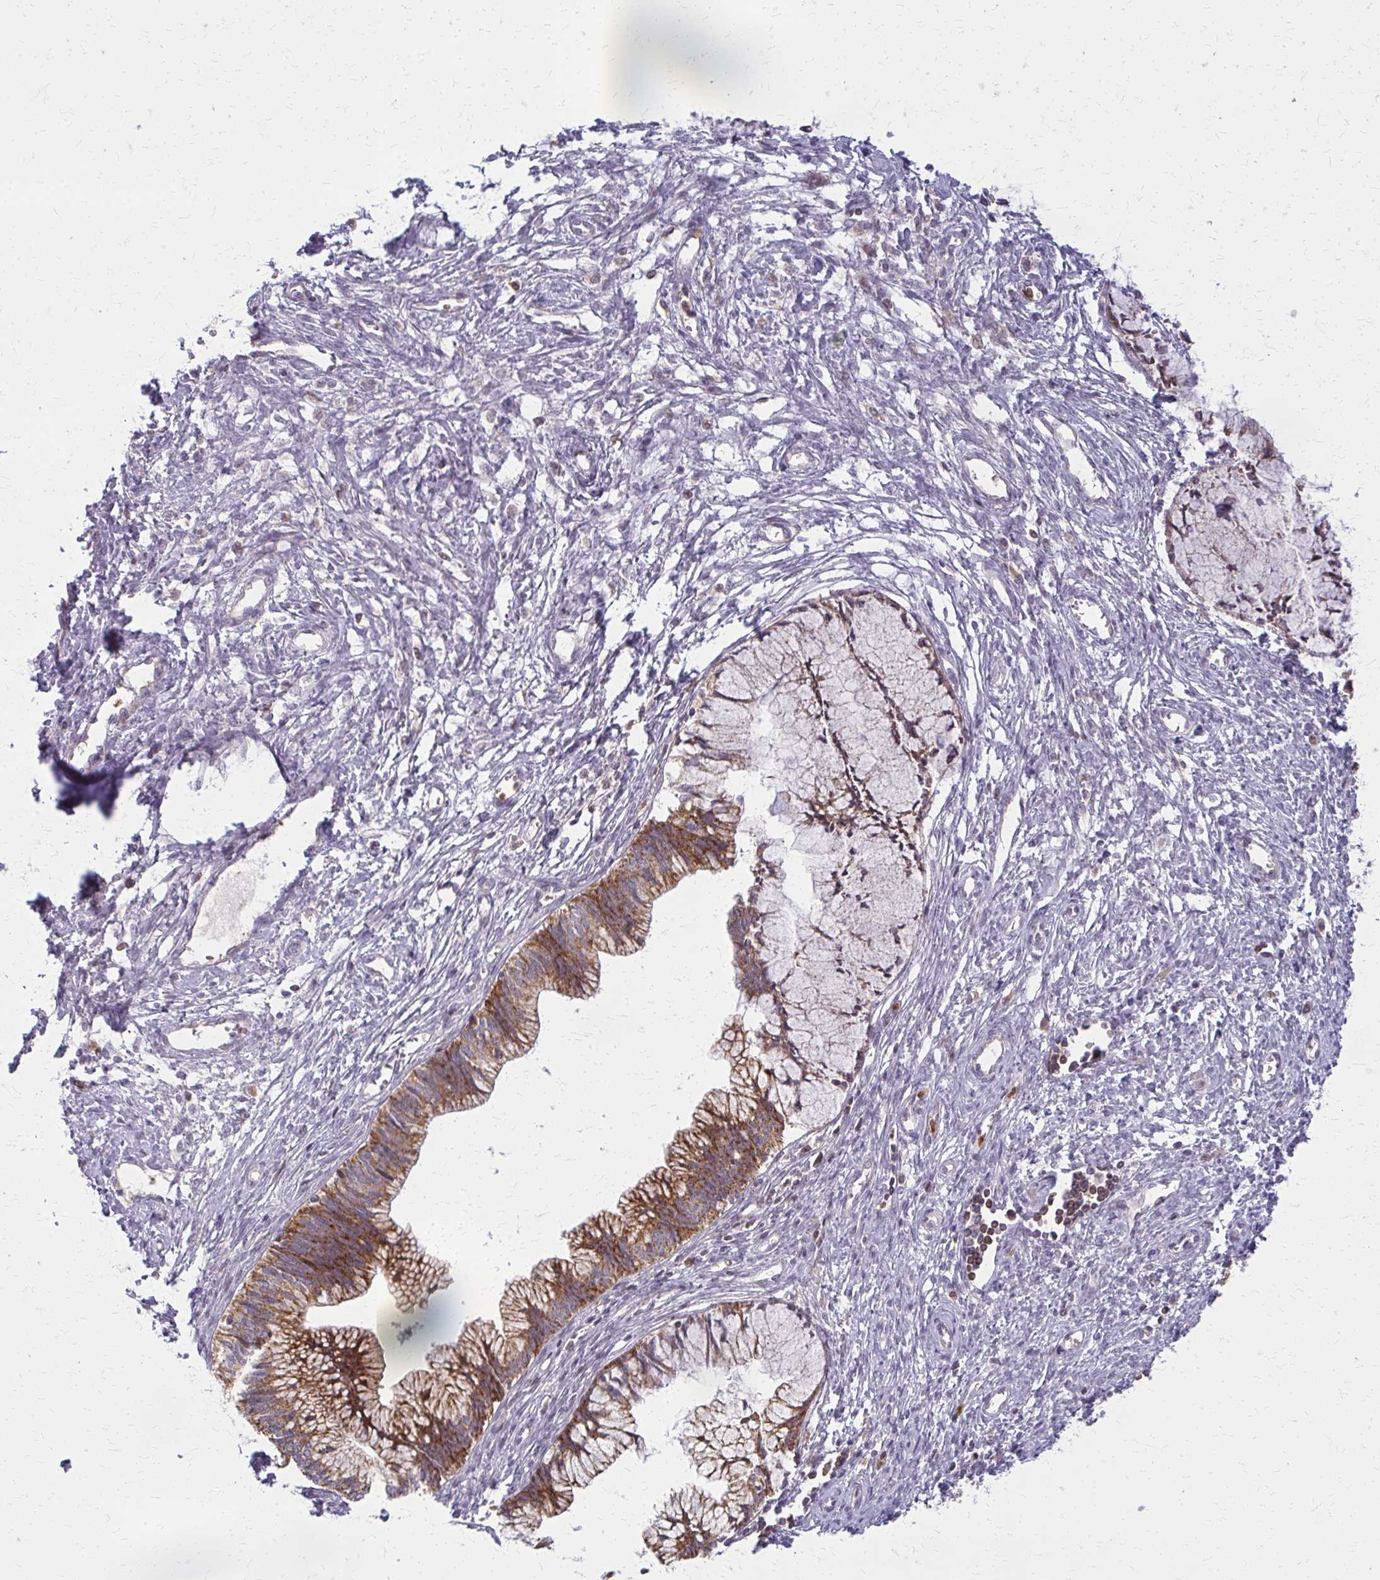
{"staining": {"intensity": "strong", "quantity": ">75%", "location": "cytoplasmic/membranous"}, "tissue": "cervical cancer", "cell_type": "Tumor cells", "image_type": "cancer", "snomed": [{"axis": "morphology", "description": "Adenocarcinoma, NOS"}, {"axis": "topography", "description": "Cervix"}], "caption": "Brown immunohistochemical staining in human cervical adenocarcinoma demonstrates strong cytoplasmic/membranous positivity in about >75% of tumor cells.", "gene": "MCCC1", "patient": {"sex": "female", "age": 44}}